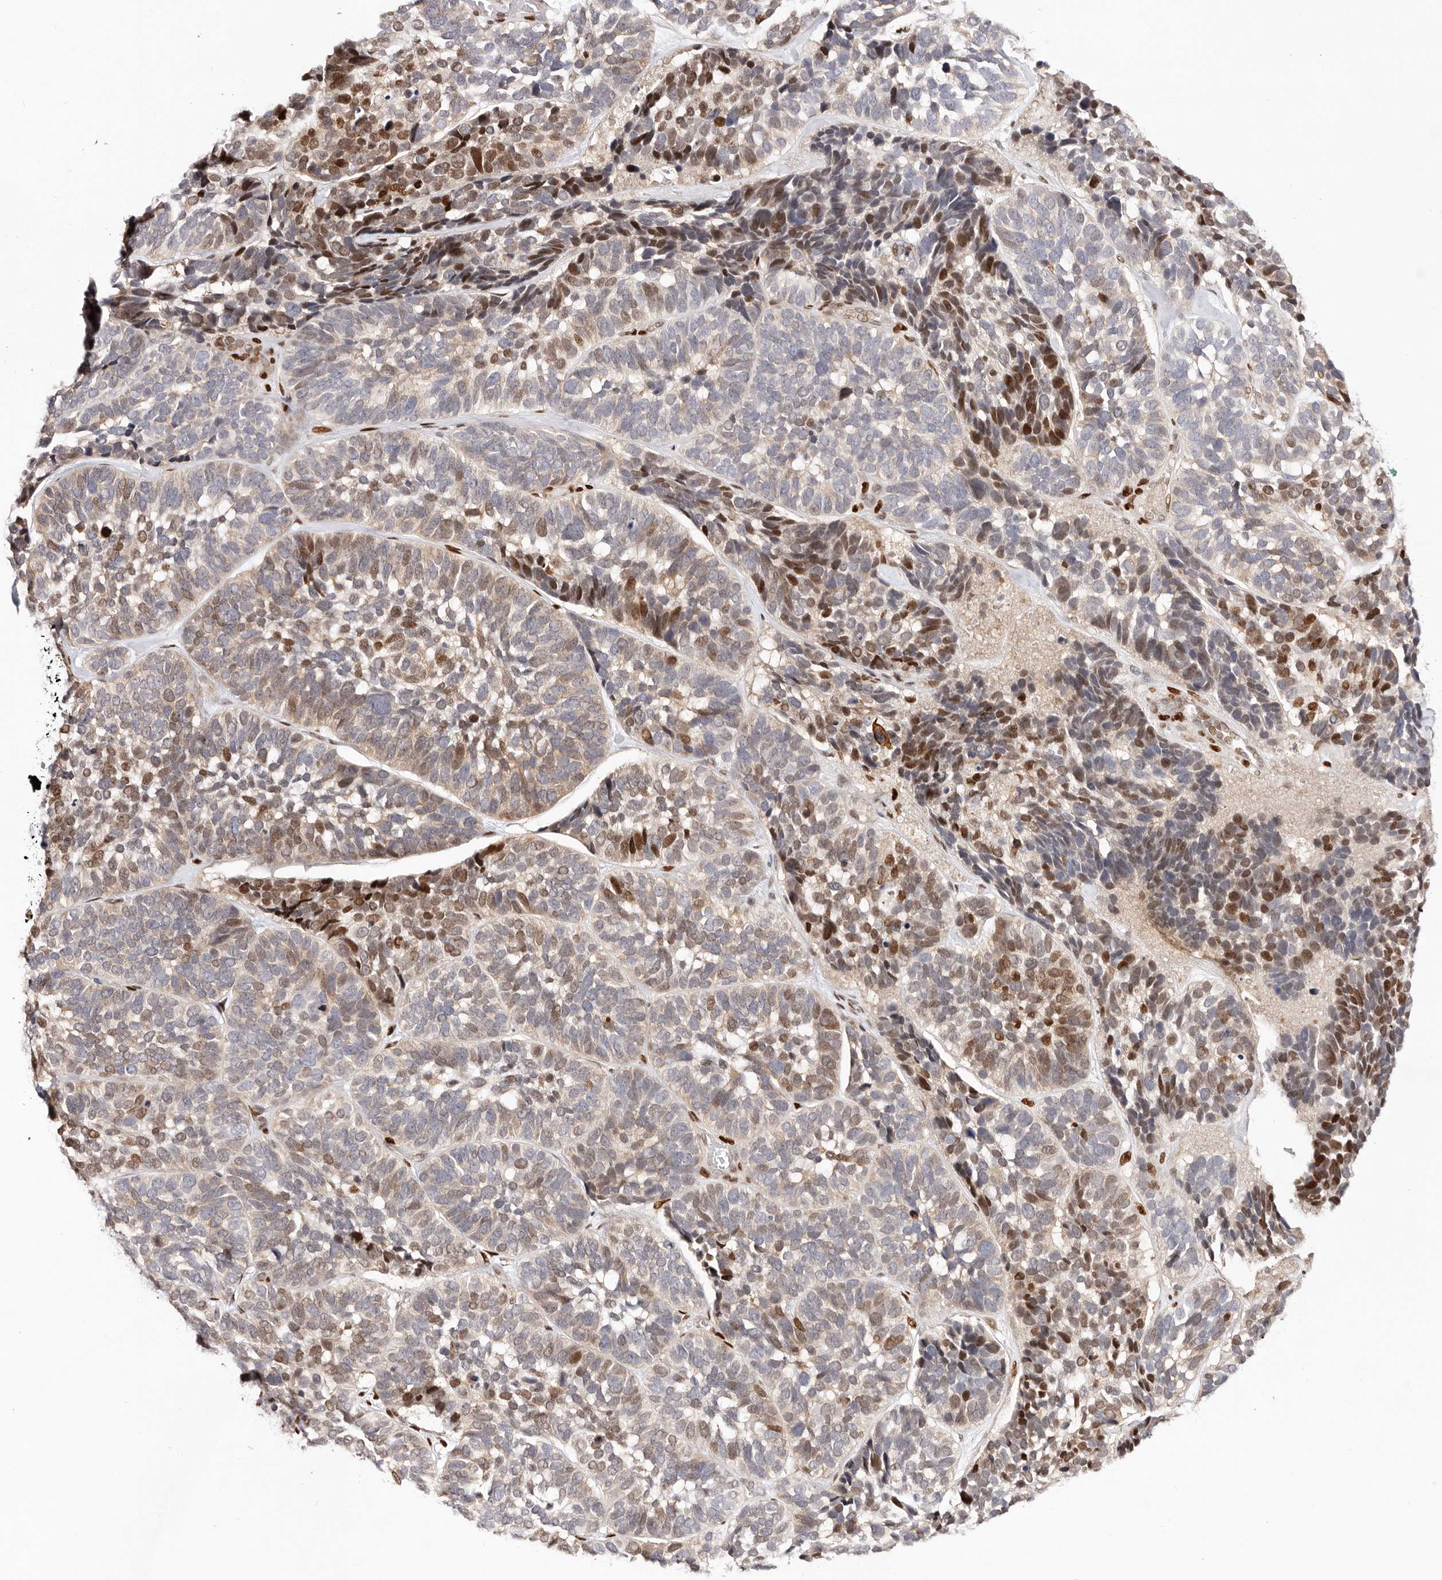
{"staining": {"intensity": "moderate", "quantity": "25%-75%", "location": "cytoplasmic/membranous,nuclear"}, "tissue": "skin cancer", "cell_type": "Tumor cells", "image_type": "cancer", "snomed": [{"axis": "morphology", "description": "Basal cell carcinoma"}, {"axis": "topography", "description": "Skin"}], "caption": "This micrograph exhibits immunohistochemistry (IHC) staining of skin cancer, with medium moderate cytoplasmic/membranous and nuclear expression in about 25%-75% of tumor cells.", "gene": "IQGAP3", "patient": {"sex": "male", "age": 62}}